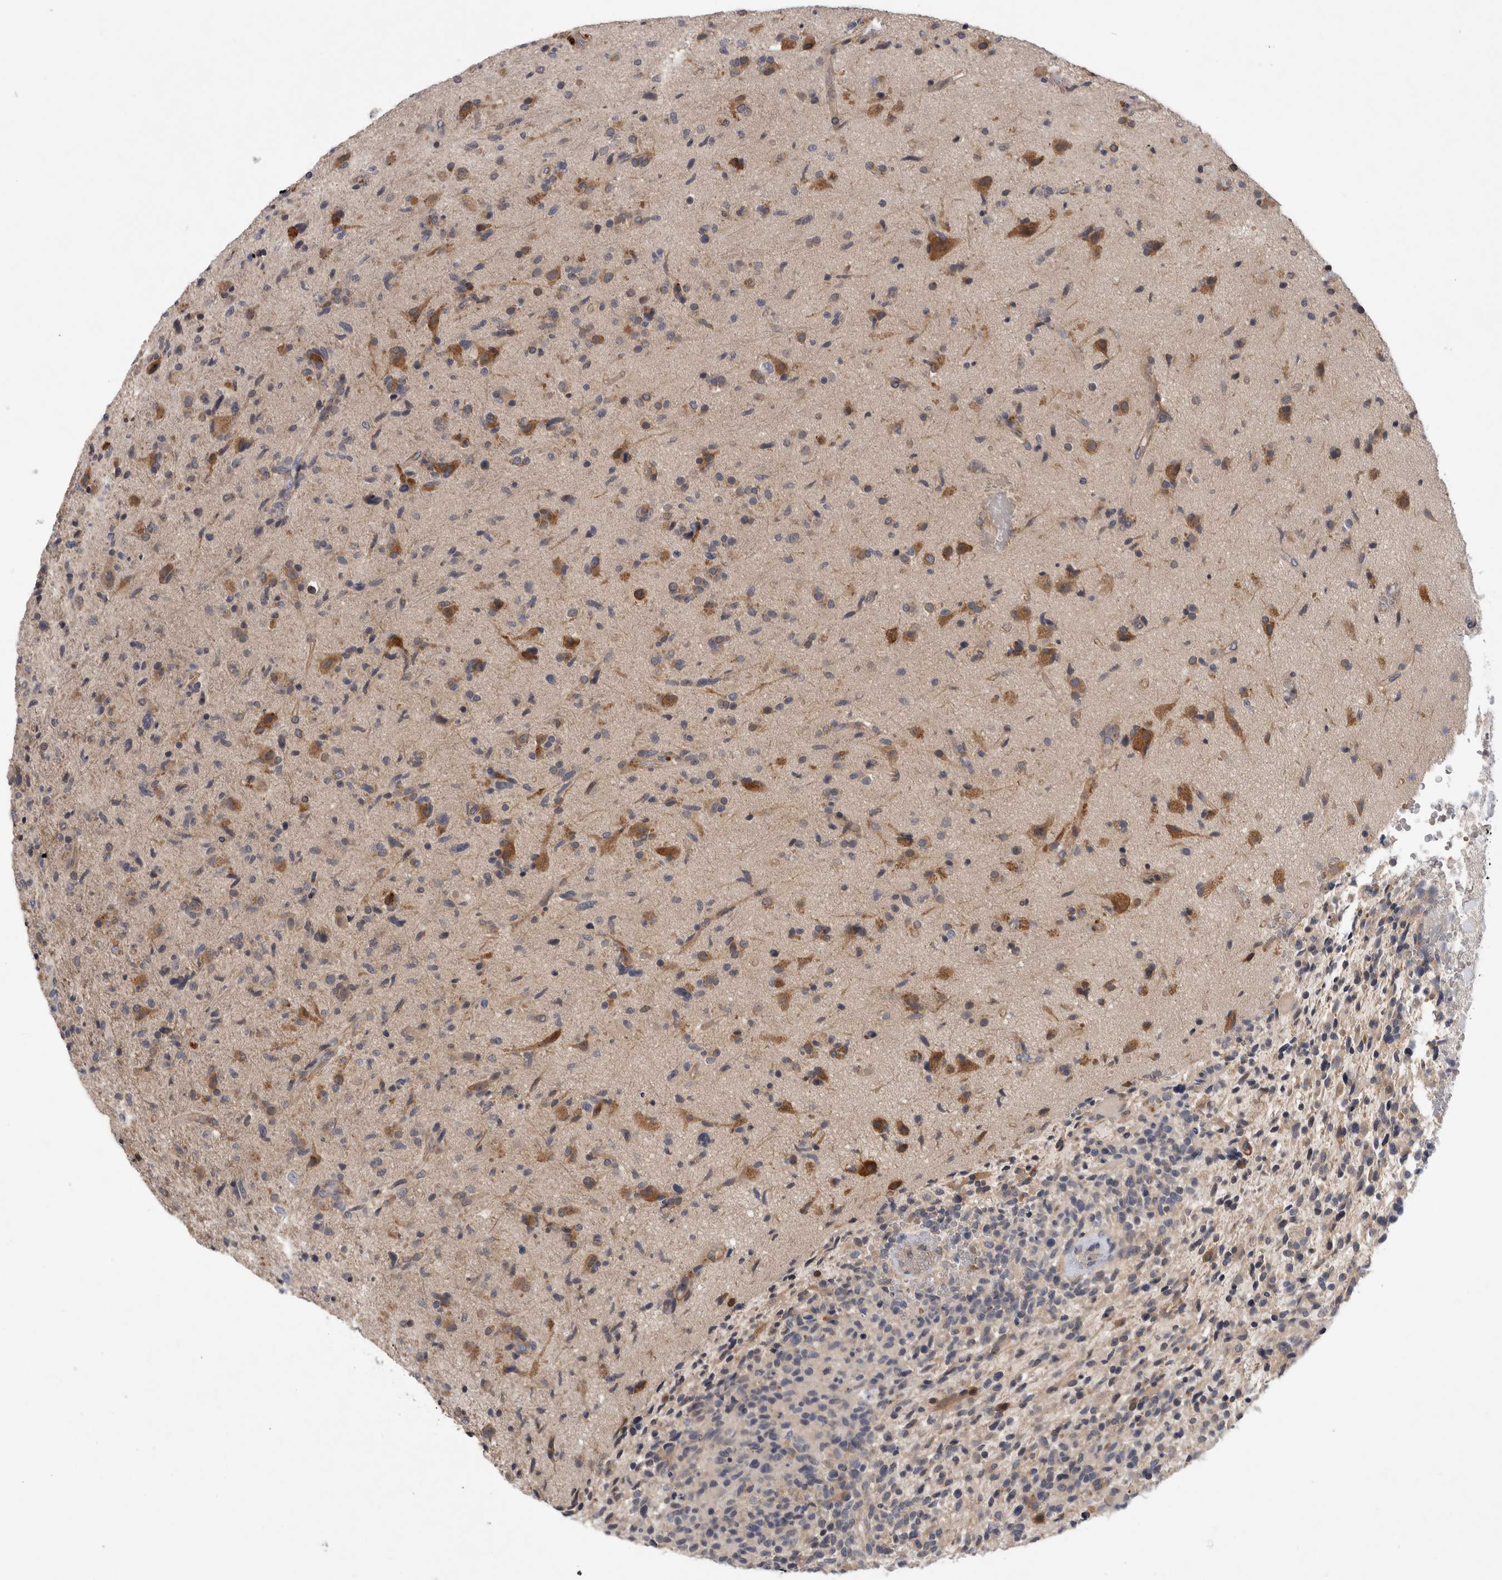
{"staining": {"intensity": "moderate", "quantity": "<25%", "location": "cytoplasmic/membranous"}, "tissue": "glioma", "cell_type": "Tumor cells", "image_type": "cancer", "snomed": [{"axis": "morphology", "description": "Glioma, malignant, High grade"}, {"axis": "topography", "description": "Brain"}], "caption": "This image reveals high-grade glioma (malignant) stained with IHC to label a protein in brown. The cytoplasmic/membranous of tumor cells show moderate positivity for the protein. Nuclei are counter-stained blue.", "gene": "ANKFY1", "patient": {"sex": "male", "age": 72}}